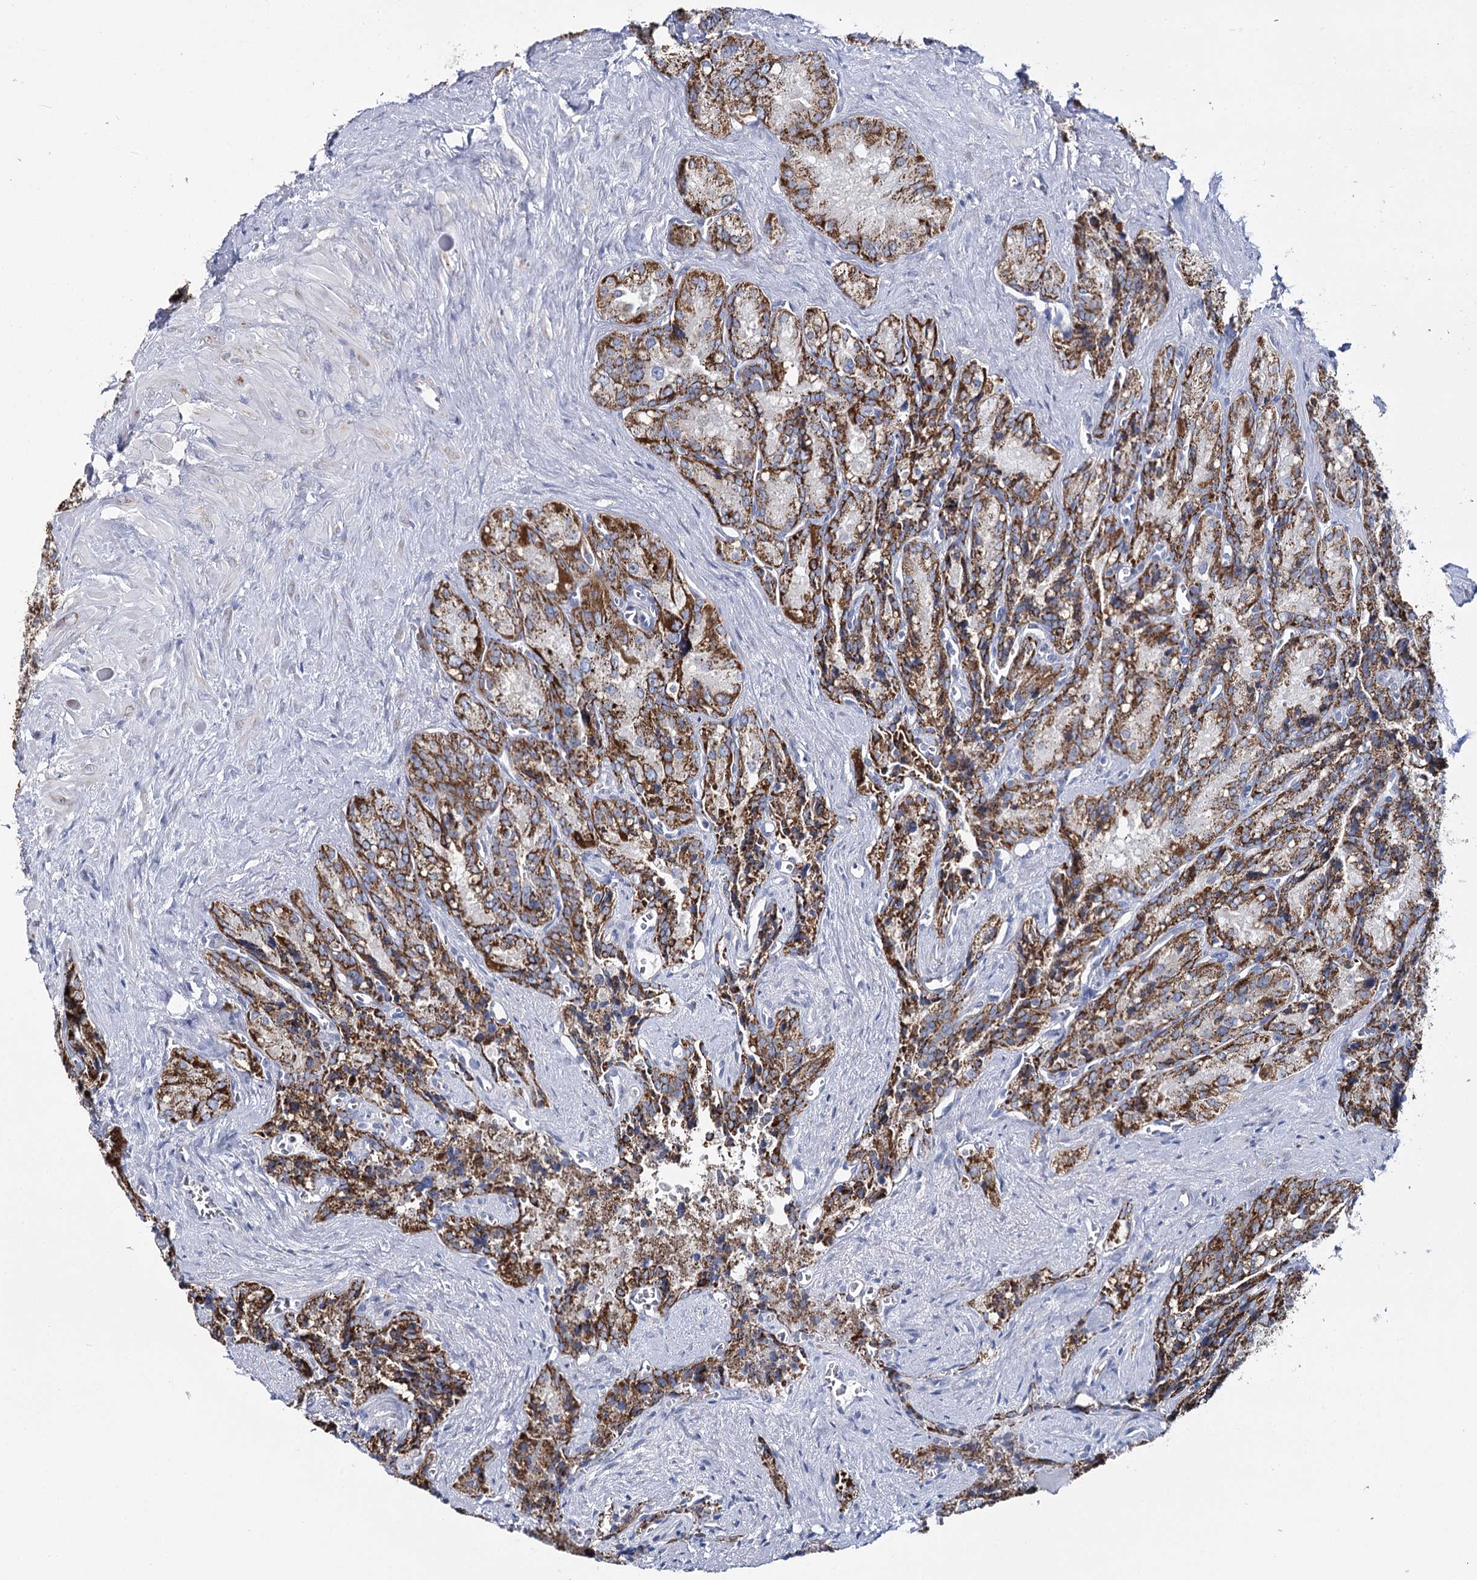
{"staining": {"intensity": "strong", "quantity": ">75%", "location": "cytoplasmic/membranous"}, "tissue": "seminal vesicle", "cell_type": "Glandular cells", "image_type": "normal", "snomed": [{"axis": "morphology", "description": "Normal tissue, NOS"}, {"axis": "topography", "description": "Seminal veicle"}], "caption": "Strong cytoplasmic/membranous protein positivity is present in about >75% of glandular cells in seminal vesicle. (DAB (3,3'-diaminobenzidine) = brown stain, brightfield microscopy at high magnification).", "gene": "THUMPD3", "patient": {"sex": "male", "age": 62}}